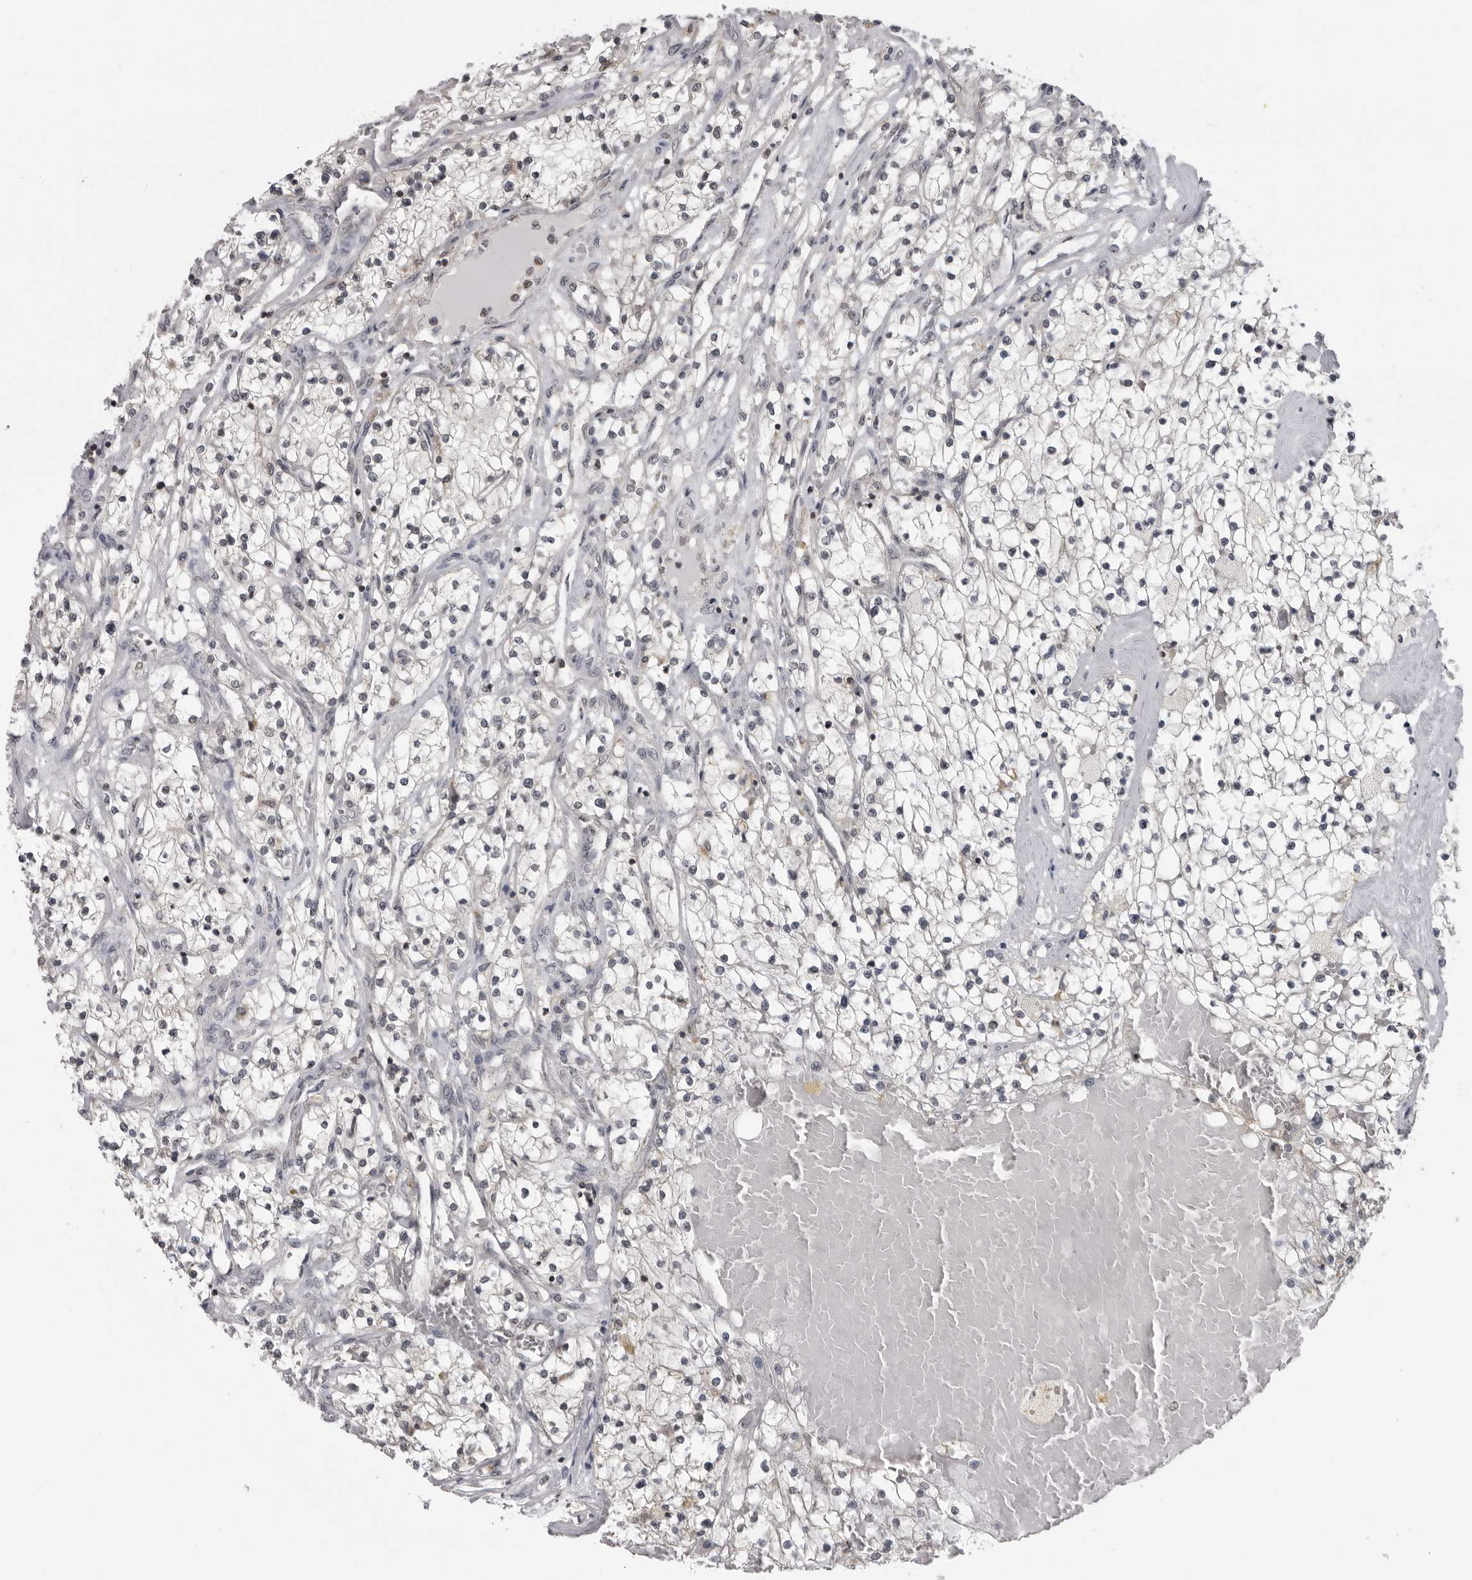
{"staining": {"intensity": "weak", "quantity": "<25%", "location": "cytoplasmic/membranous,nuclear"}, "tissue": "renal cancer", "cell_type": "Tumor cells", "image_type": "cancer", "snomed": [{"axis": "morphology", "description": "Normal tissue, NOS"}, {"axis": "morphology", "description": "Adenocarcinoma, NOS"}, {"axis": "topography", "description": "Kidney"}], "caption": "Tumor cells show no significant staining in renal cancer.", "gene": "PDCL3", "patient": {"sex": "male", "age": 68}}